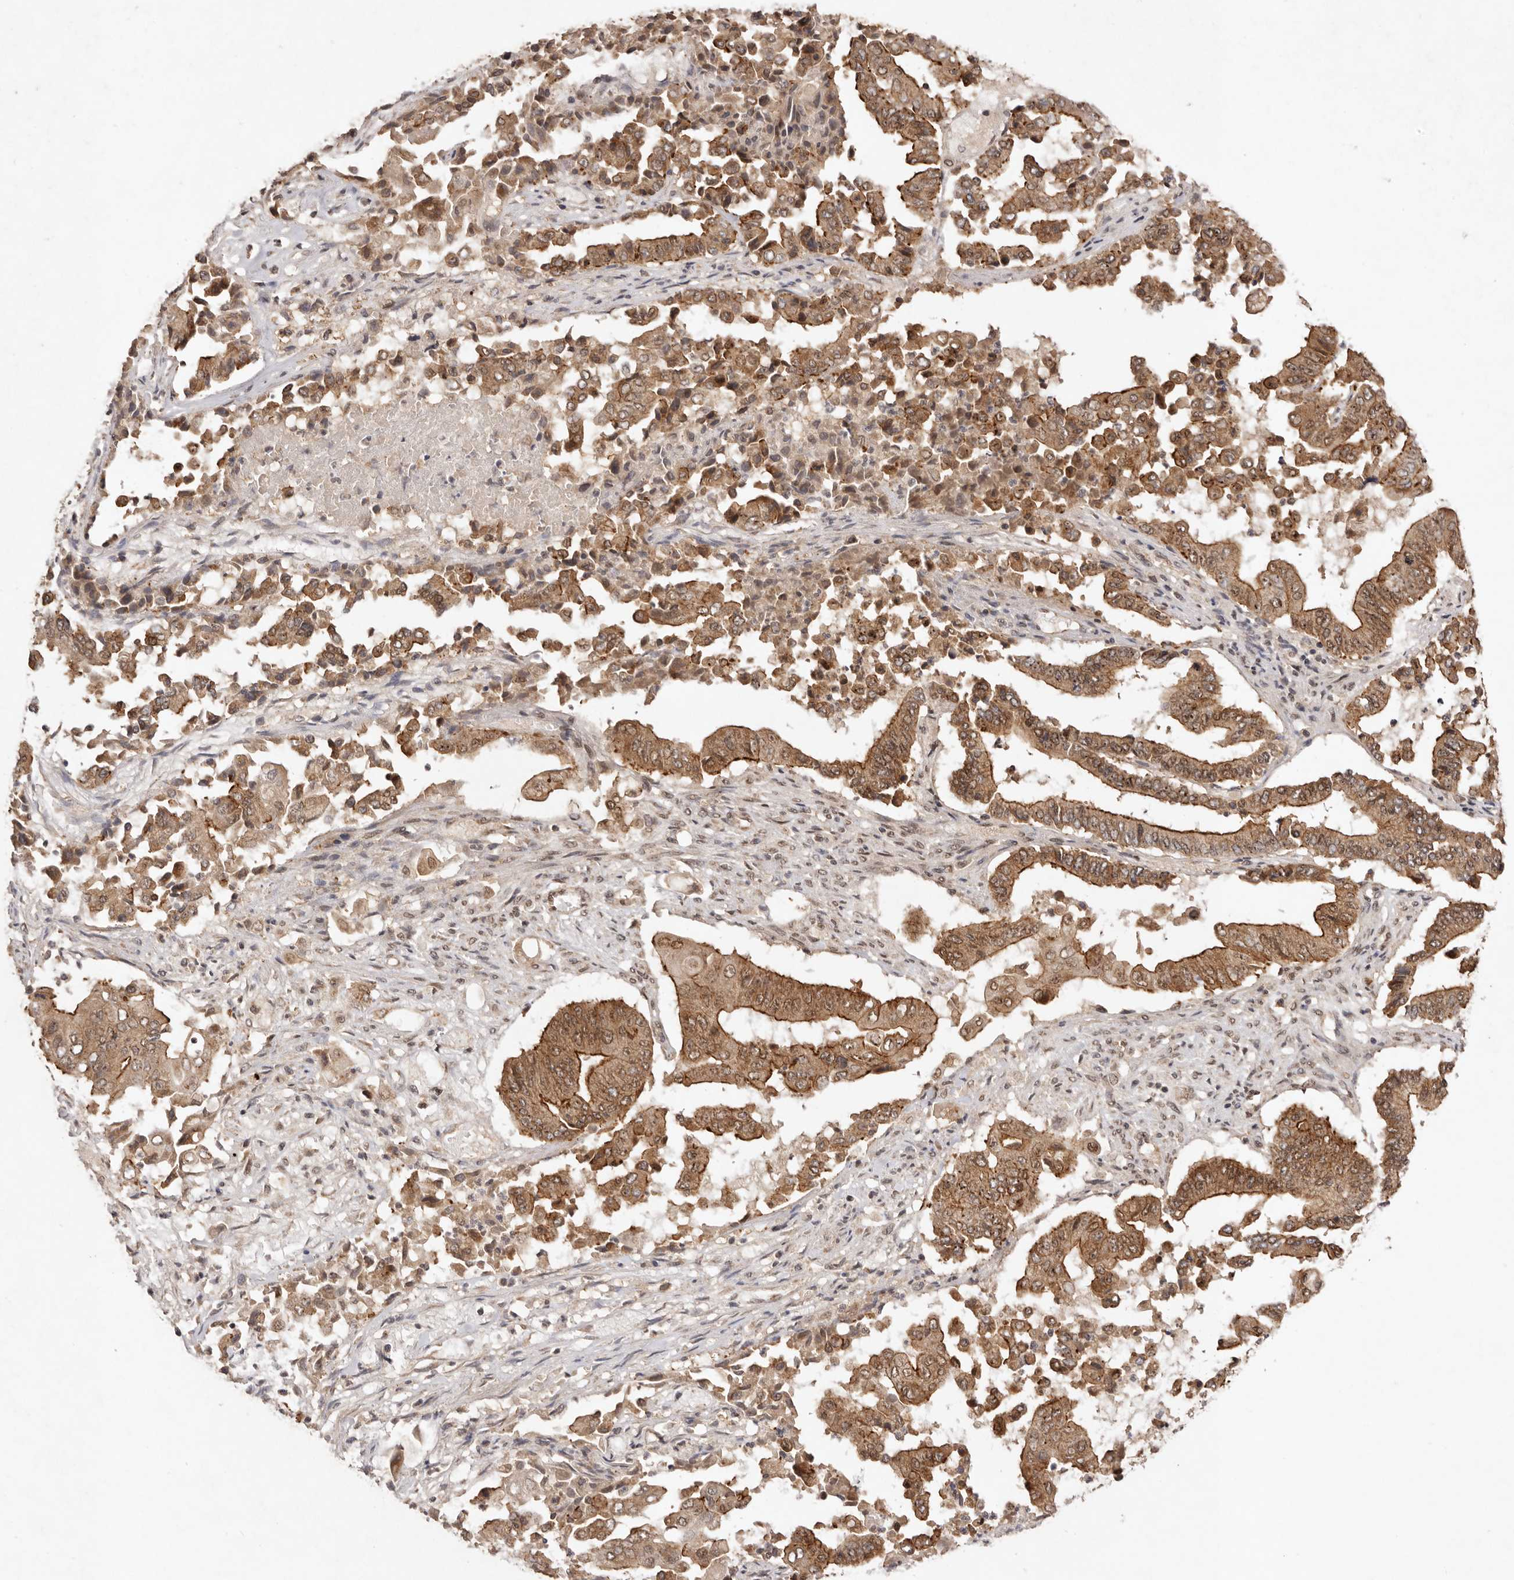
{"staining": {"intensity": "strong", "quantity": ">75%", "location": "cytoplasmic/membranous,nuclear"}, "tissue": "pancreatic cancer", "cell_type": "Tumor cells", "image_type": "cancer", "snomed": [{"axis": "morphology", "description": "Adenocarcinoma, NOS"}, {"axis": "topography", "description": "Pancreas"}], "caption": "There is high levels of strong cytoplasmic/membranous and nuclear expression in tumor cells of pancreatic cancer (adenocarcinoma), as demonstrated by immunohistochemical staining (brown color).", "gene": "TARS2", "patient": {"sex": "female", "age": 77}}